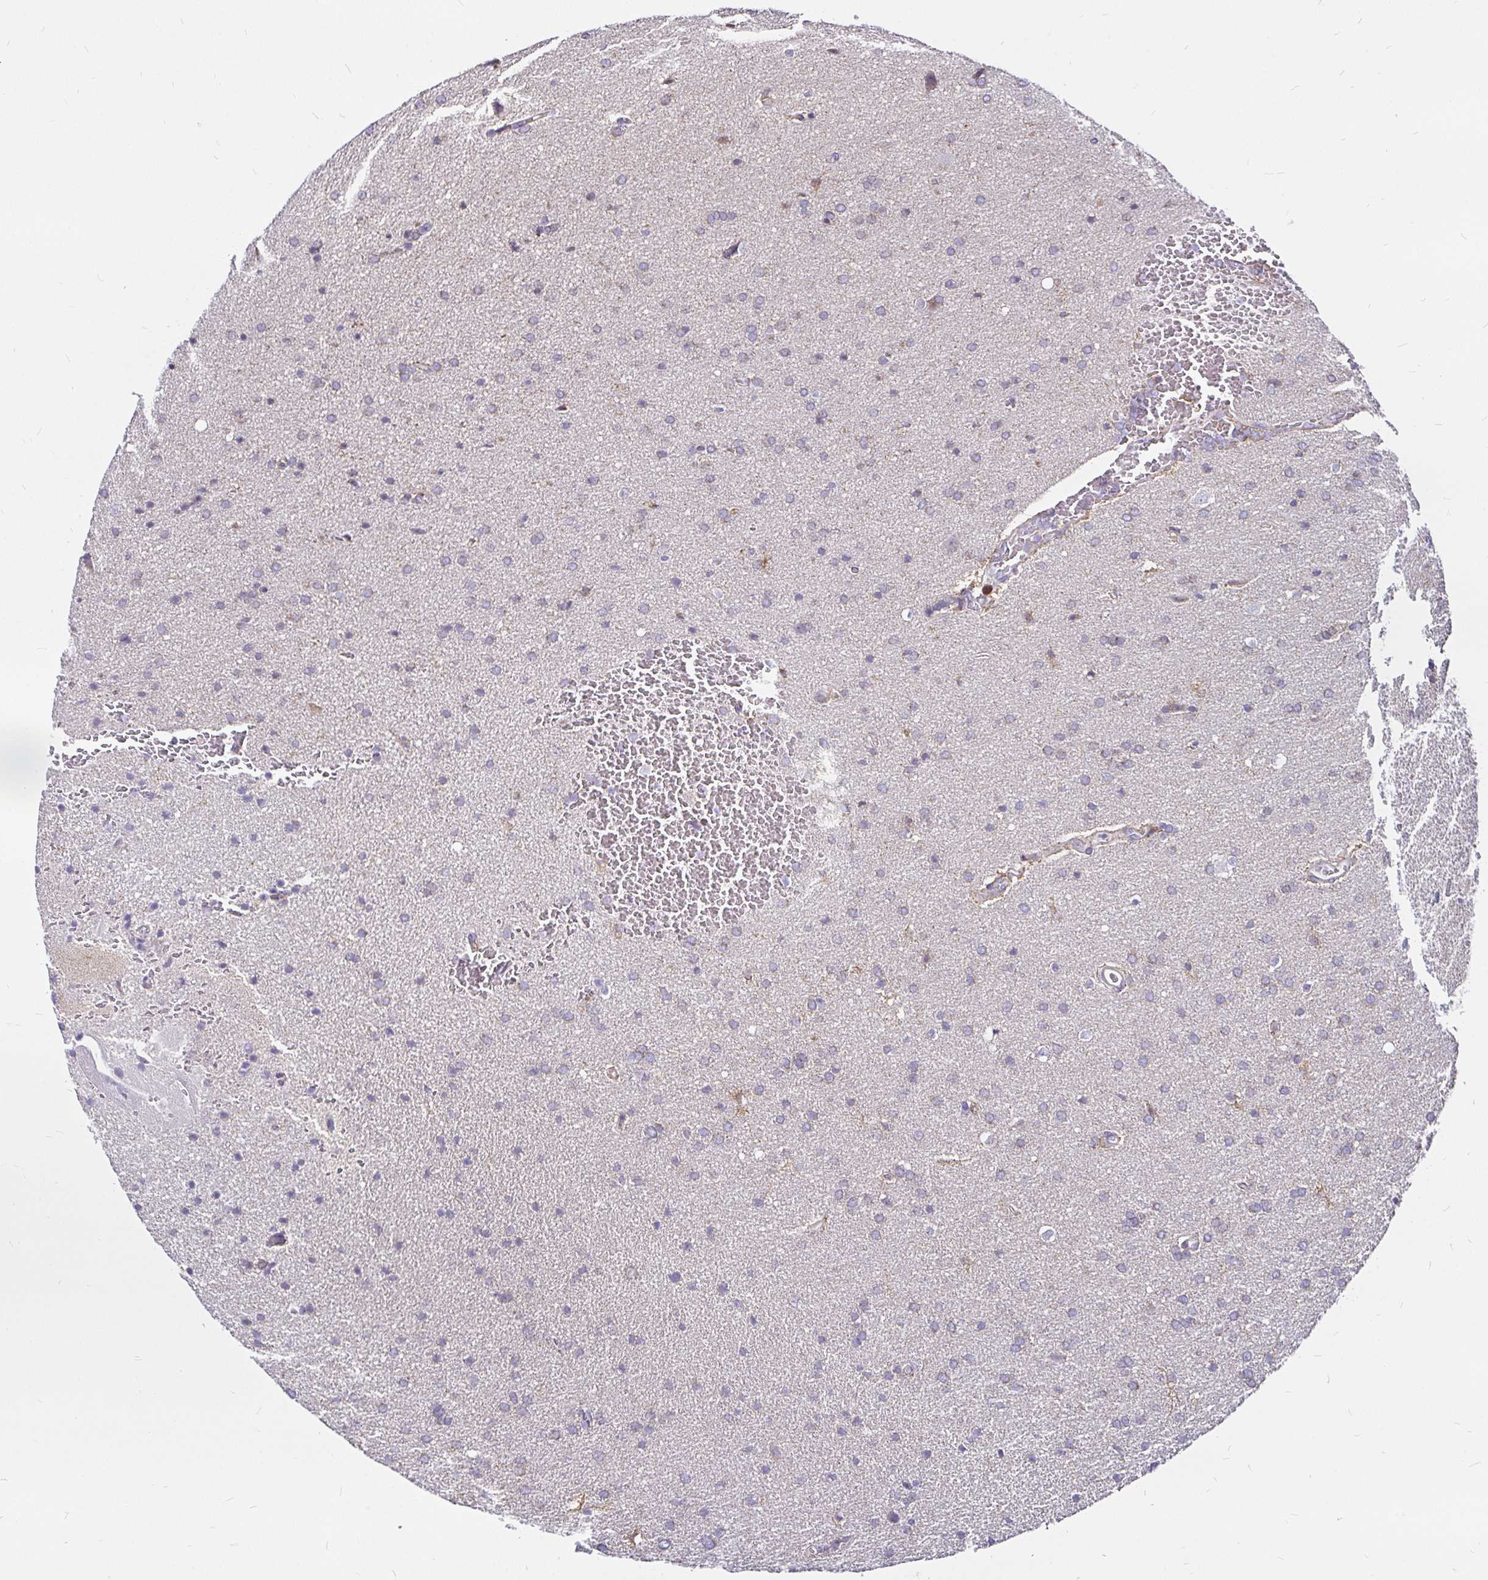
{"staining": {"intensity": "negative", "quantity": "none", "location": "none"}, "tissue": "glioma", "cell_type": "Tumor cells", "image_type": "cancer", "snomed": [{"axis": "morphology", "description": "Glioma, malignant, Low grade"}, {"axis": "topography", "description": "Brain"}], "caption": "There is no significant positivity in tumor cells of glioma.", "gene": "PGAM2", "patient": {"sex": "female", "age": 34}}